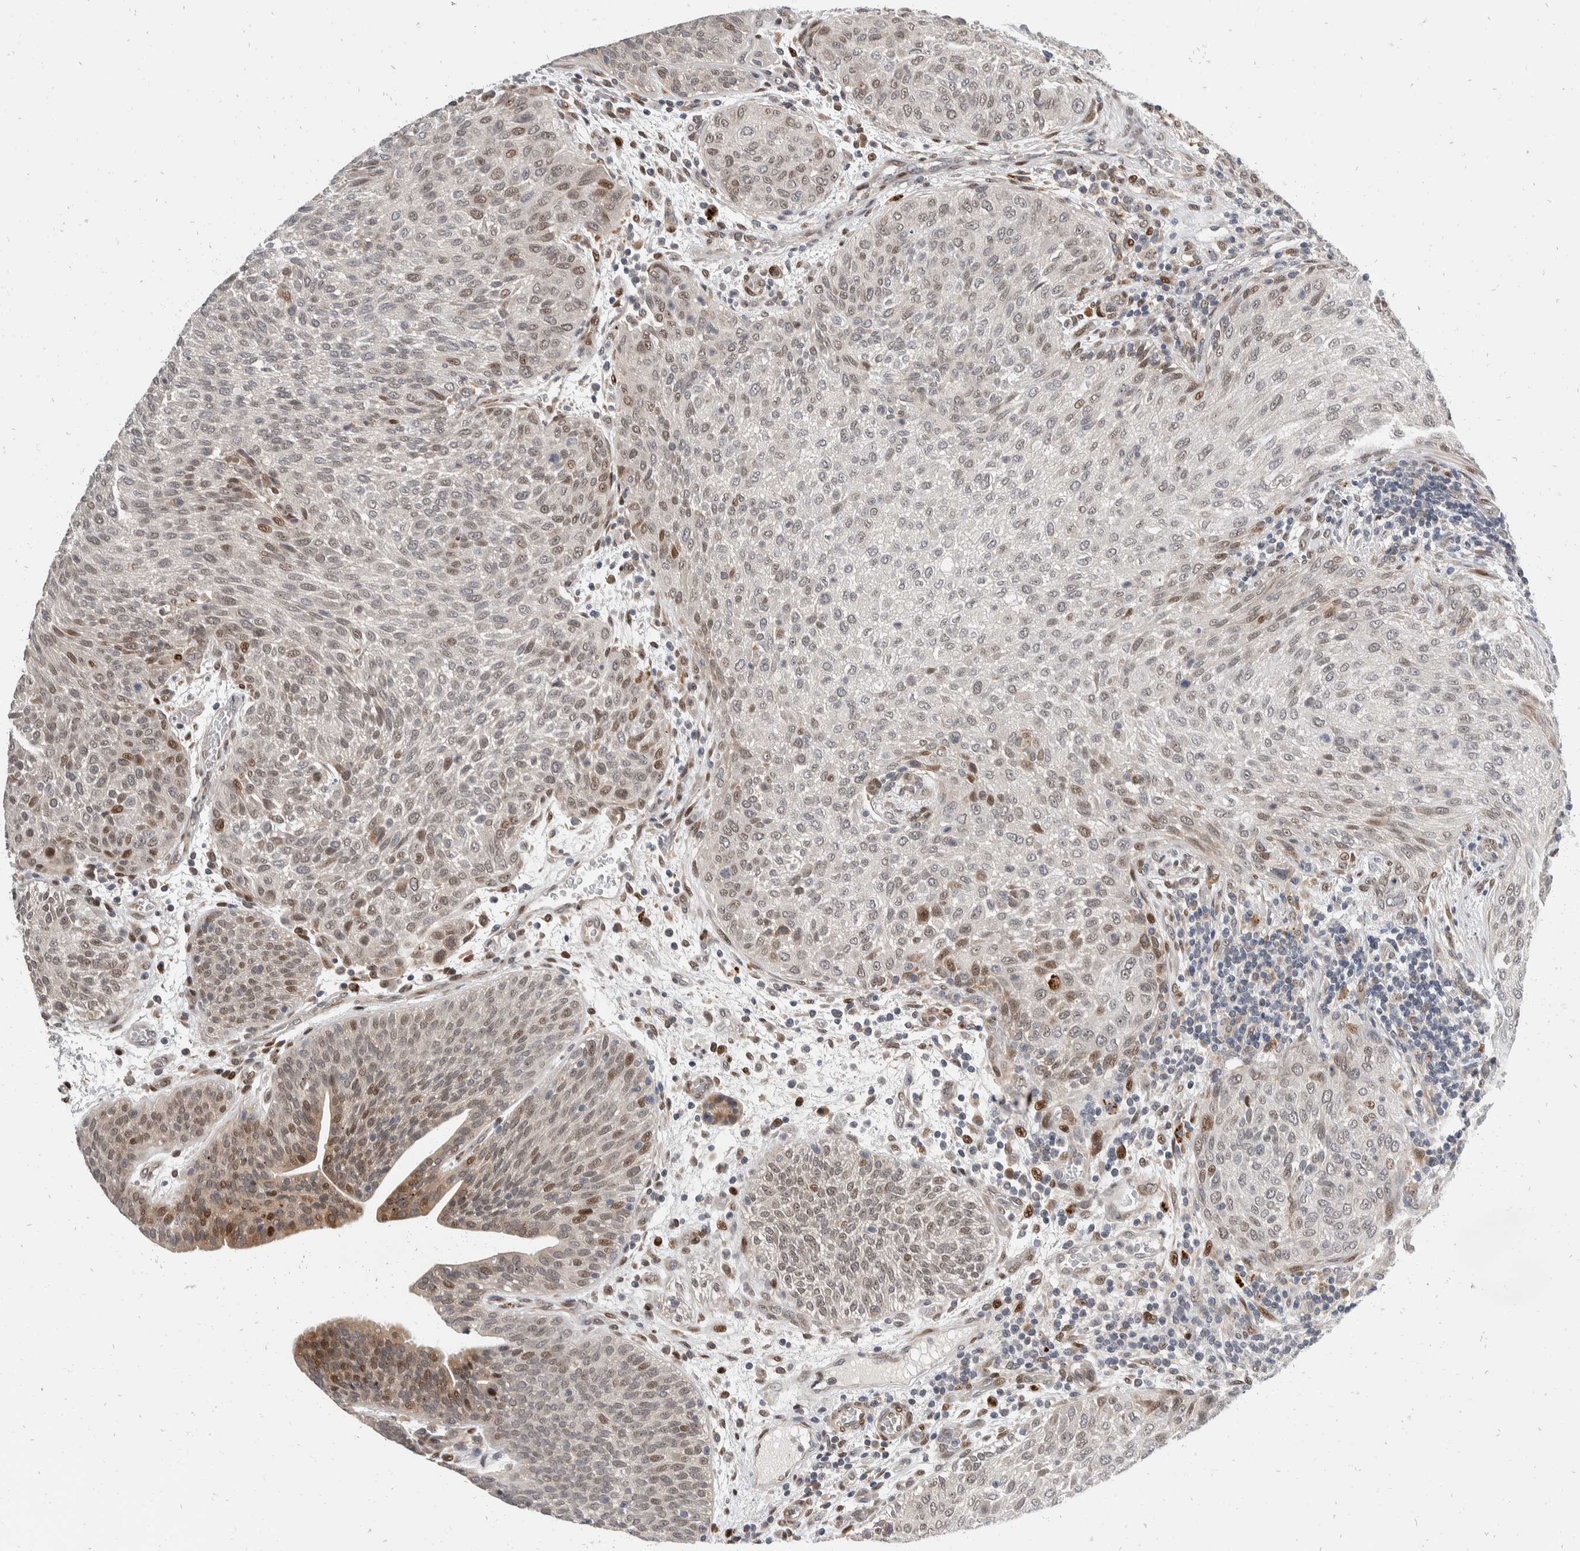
{"staining": {"intensity": "moderate", "quantity": "<25%", "location": "nuclear"}, "tissue": "urothelial cancer", "cell_type": "Tumor cells", "image_type": "cancer", "snomed": [{"axis": "morphology", "description": "Urothelial carcinoma, Low grade"}, {"axis": "morphology", "description": "Urothelial carcinoma, High grade"}, {"axis": "topography", "description": "Urinary bladder"}], "caption": "This image shows immunohistochemistry (IHC) staining of human high-grade urothelial carcinoma, with low moderate nuclear positivity in approximately <25% of tumor cells.", "gene": "ZNF703", "patient": {"sex": "male", "age": 35}}